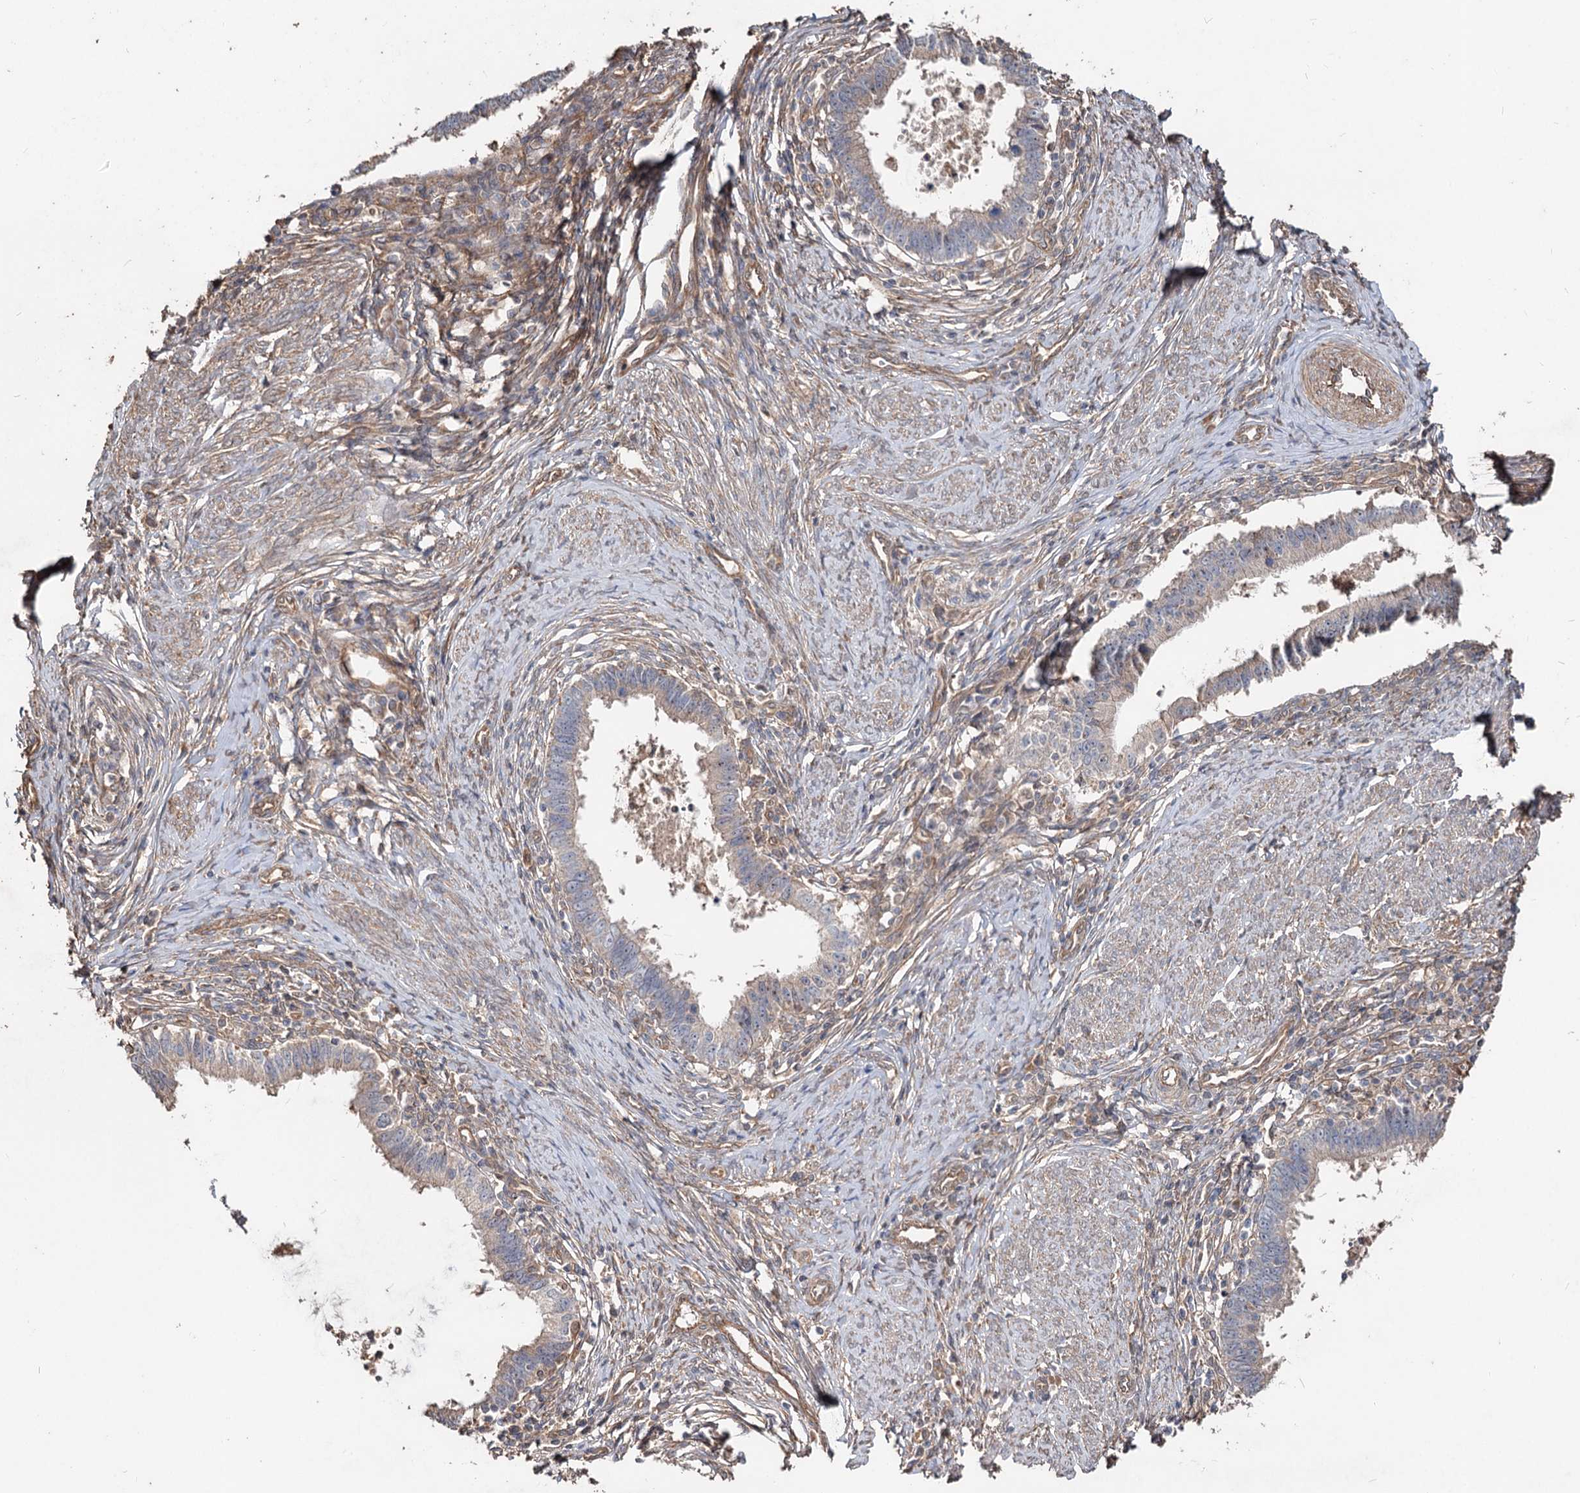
{"staining": {"intensity": "weak", "quantity": "<25%", "location": "cytoplasmic/membranous"}, "tissue": "cervical cancer", "cell_type": "Tumor cells", "image_type": "cancer", "snomed": [{"axis": "morphology", "description": "Adenocarcinoma, NOS"}, {"axis": "topography", "description": "Cervix"}], "caption": "This is an IHC image of human adenocarcinoma (cervical). There is no positivity in tumor cells.", "gene": "SPART", "patient": {"sex": "female", "age": 36}}